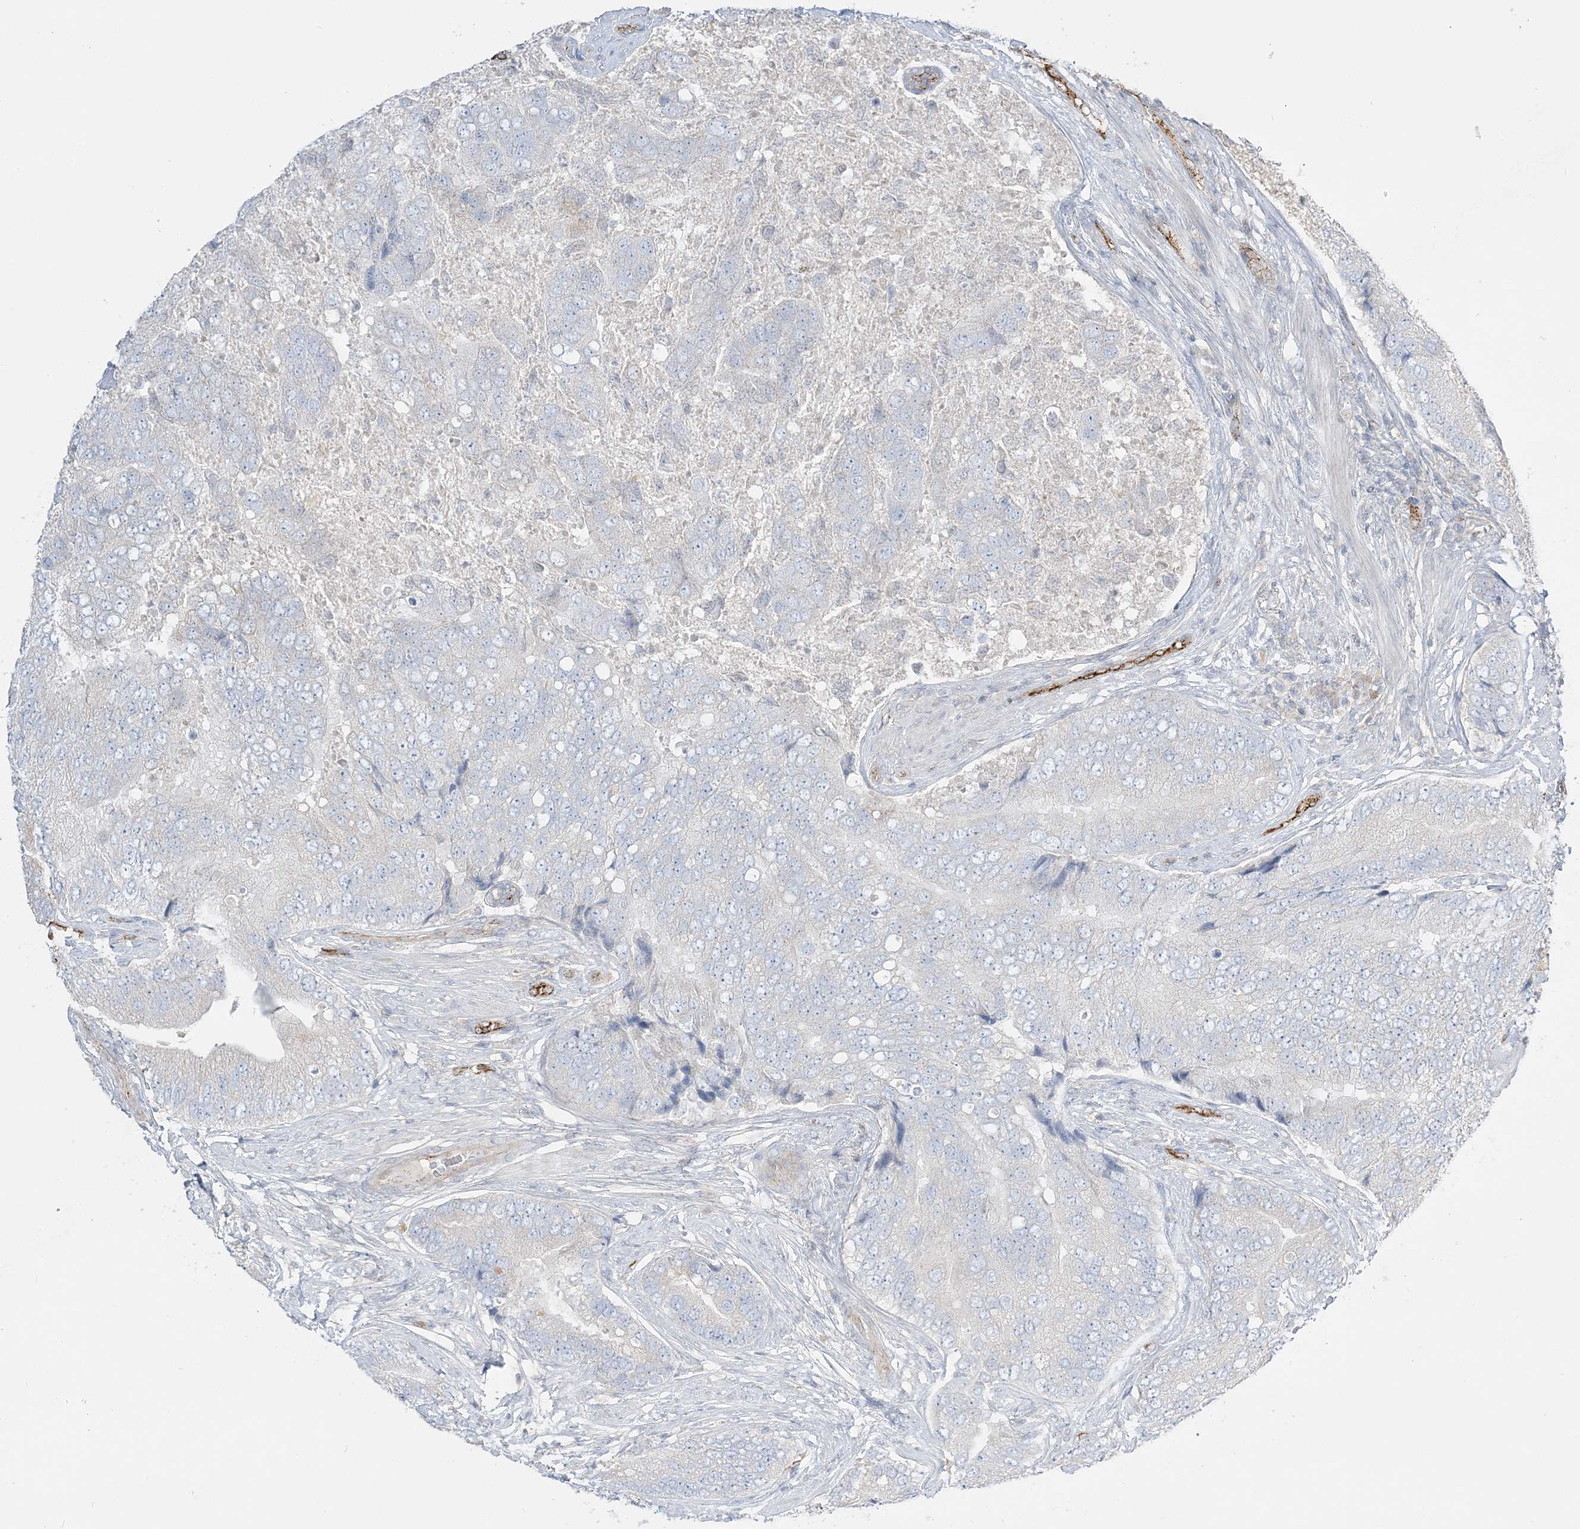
{"staining": {"intensity": "negative", "quantity": "none", "location": "none"}, "tissue": "prostate cancer", "cell_type": "Tumor cells", "image_type": "cancer", "snomed": [{"axis": "morphology", "description": "Adenocarcinoma, High grade"}, {"axis": "topography", "description": "Prostate"}], "caption": "Immunohistochemistry (IHC) photomicrograph of human prostate cancer (high-grade adenocarcinoma) stained for a protein (brown), which exhibits no expression in tumor cells. The staining is performed using DAB (3,3'-diaminobenzidine) brown chromogen with nuclei counter-stained in using hematoxylin.", "gene": "INPP1", "patient": {"sex": "male", "age": 70}}